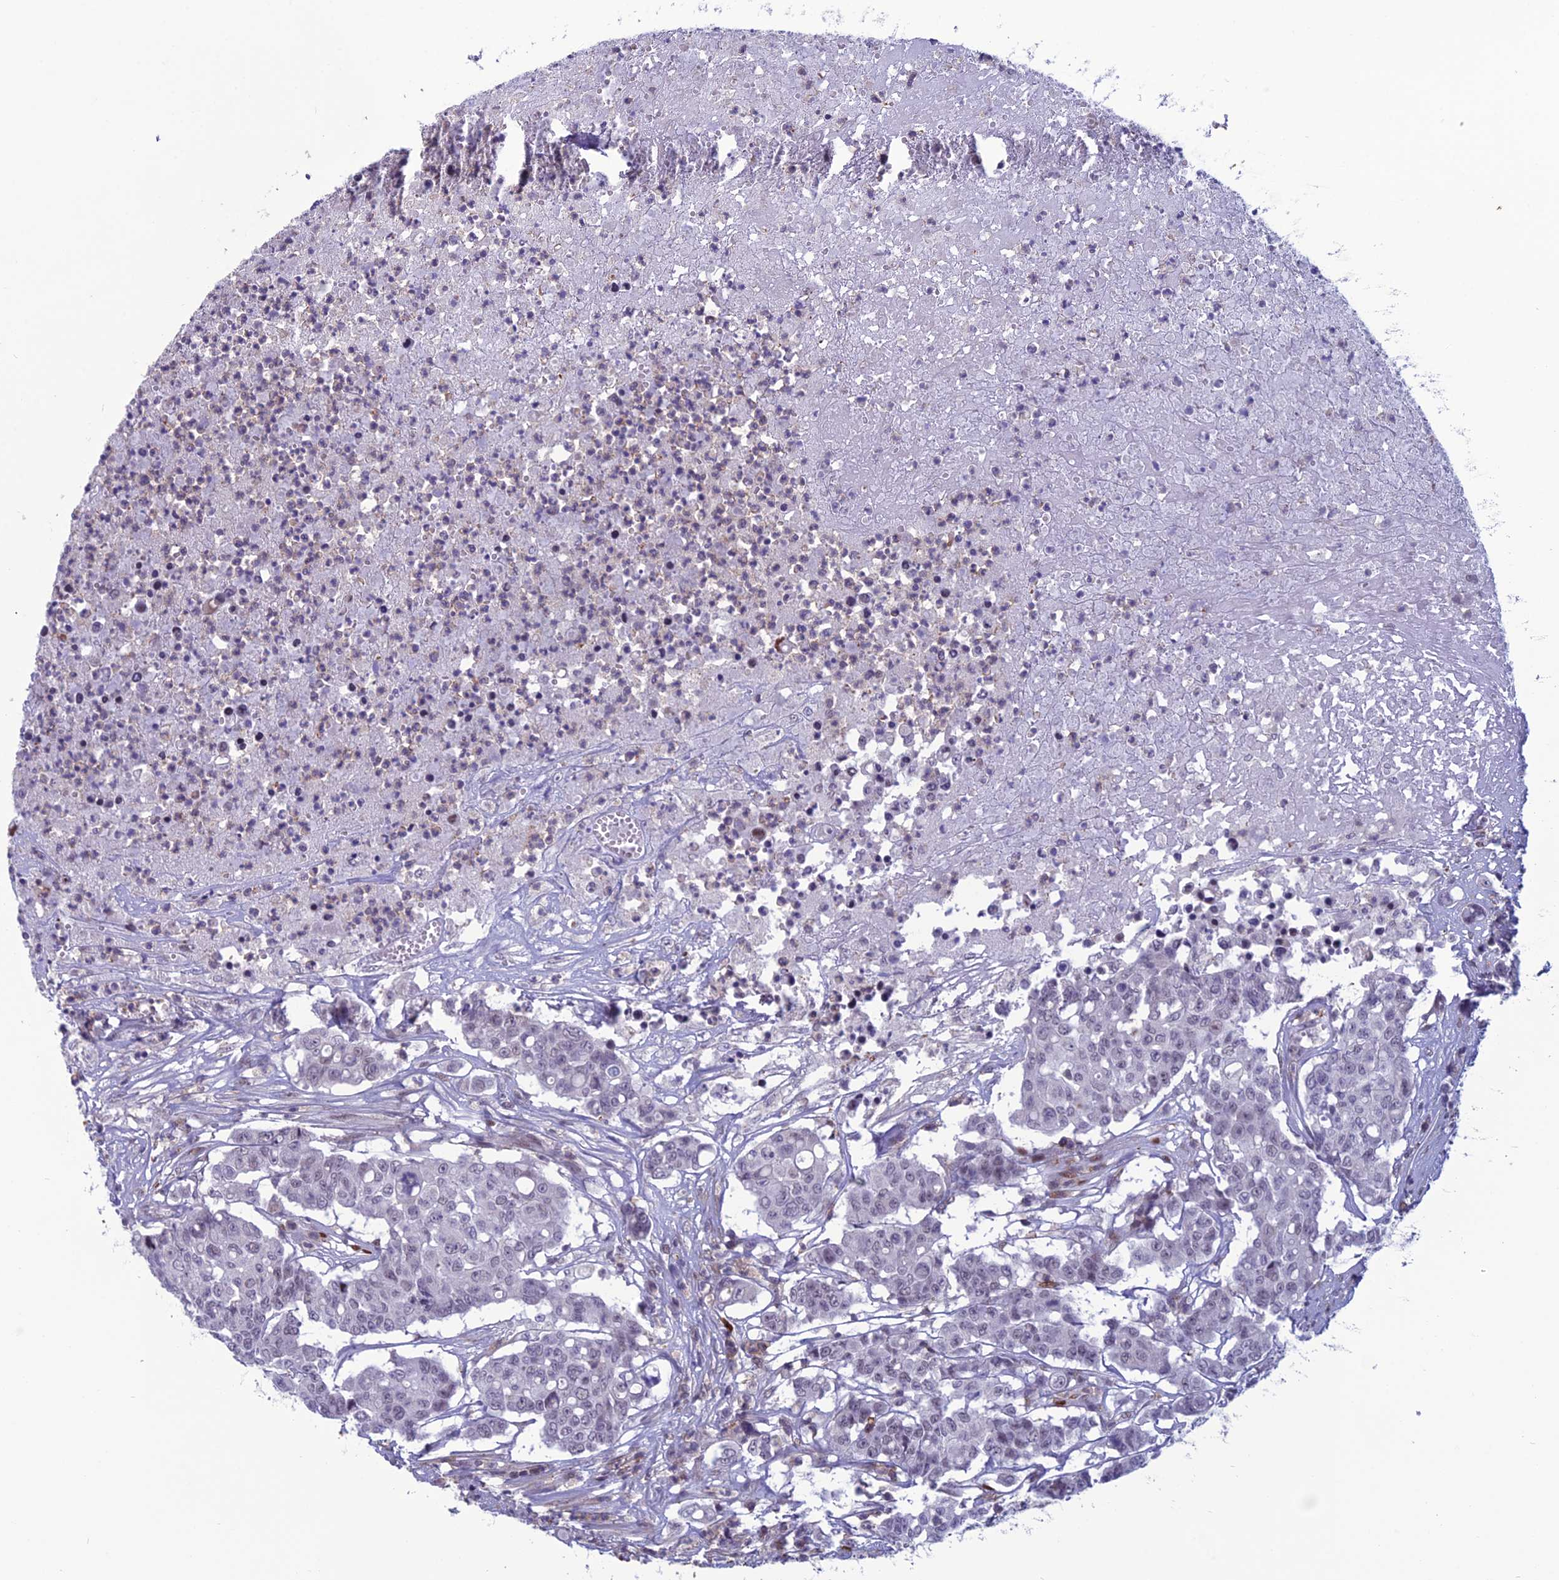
{"staining": {"intensity": "moderate", "quantity": "<25%", "location": "nuclear"}, "tissue": "colorectal cancer", "cell_type": "Tumor cells", "image_type": "cancer", "snomed": [{"axis": "morphology", "description": "Adenocarcinoma, NOS"}, {"axis": "topography", "description": "Colon"}], "caption": "An IHC histopathology image of tumor tissue is shown. Protein staining in brown highlights moderate nuclear positivity in colorectal cancer (adenocarcinoma) within tumor cells.", "gene": "NOL4L", "patient": {"sex": "male", "age": 51}}